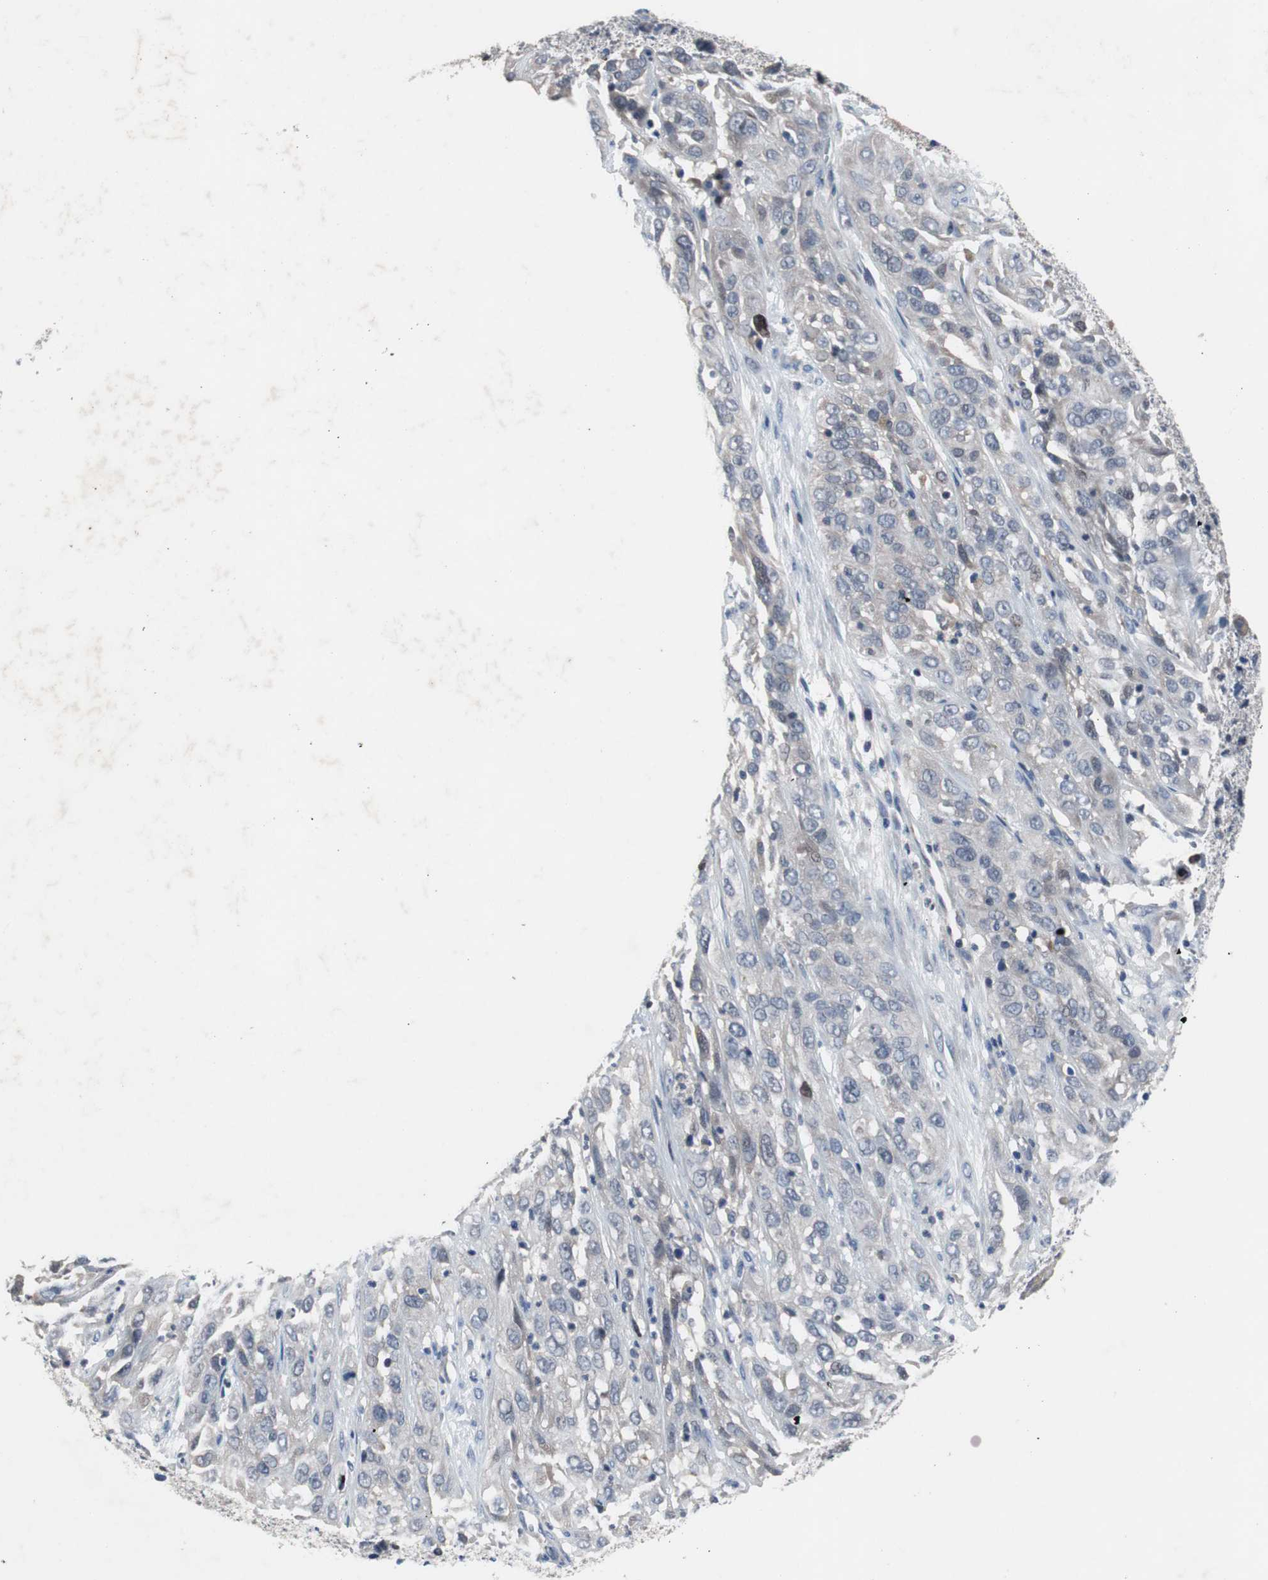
{"staining": {"intensity": "weak", "quantity": "<25%", "location": "cytoplasmic/membranous"}, "tissue": "cervical cancer", "cell_type": "Tumor cells", "image_type": "cancer", "snomed": [{"axis": "morphology", "description": "Squamous cell carcinoma, NOS"}, {"axis": "topography", "description": "Cervix"}], "caption": "IHC histopathology image of neoplastic tissue: human squamous cell carcinoma (cervical) stained with DAB demonstrates no significant protein expression in tumor cells. The staining is performed using DAB brown chromogen with nuclei counter-stained in using hematoxylin.", "gene": "MUTYH", "patient": {"sex": "female", "age": 32}}